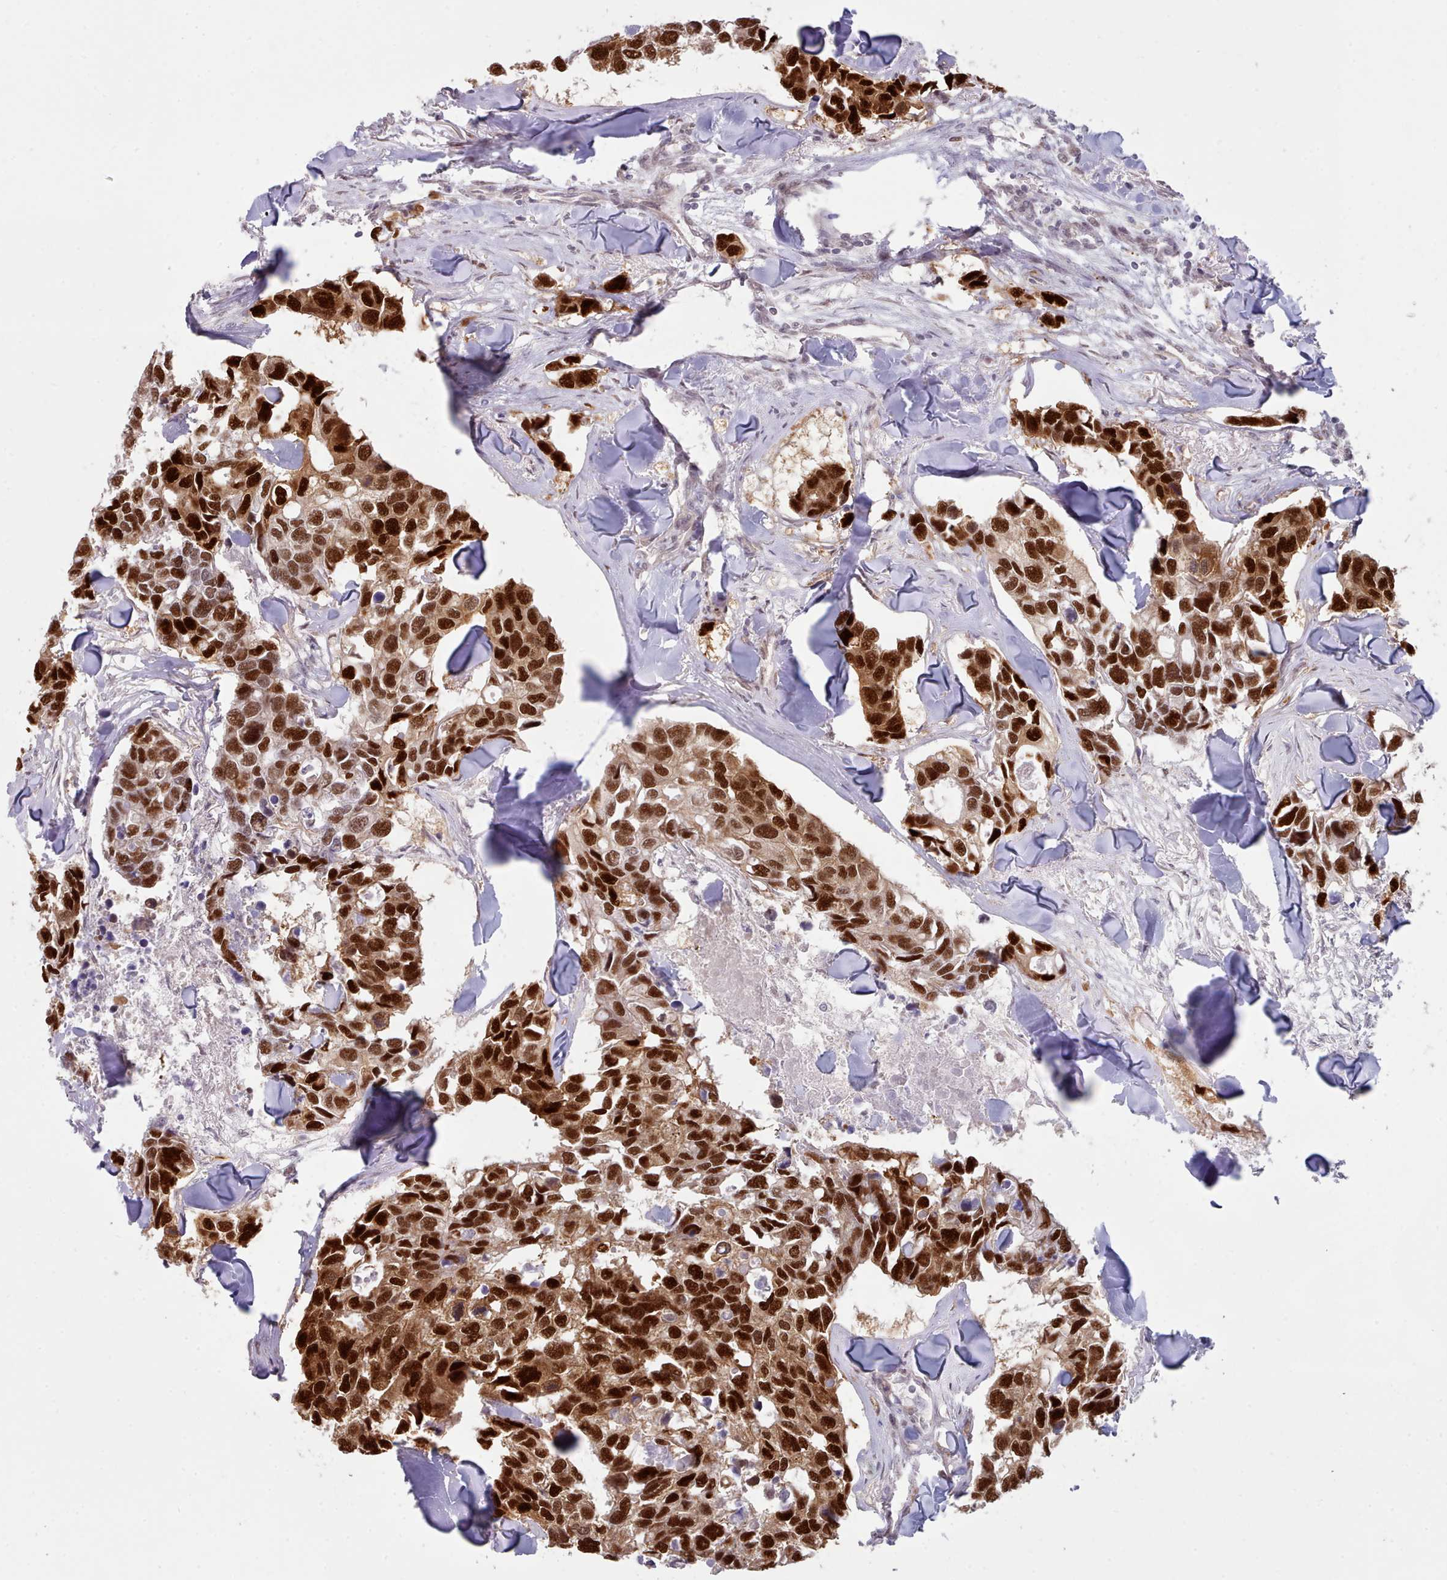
{"staining": {"intensity": "strong", "quantity": ">75%", "location": "nuclear"}, "tissue": "breast cancer", "cell_type": "Tumor cells", "image_type": "cancer", "snomed": [{"axis": "morphology", "description": "Duct carcinoma"}, {"axis": "topography", "description": "Breast"}], "caption": "The image reveals immunohistochemical staining of breast invasive ductal carcinoma. There is strong nuclear staining is seen in approximately >75% of tumor cells.", "gene": "CES3", "patient": {"sex": "female", "age": 83}}